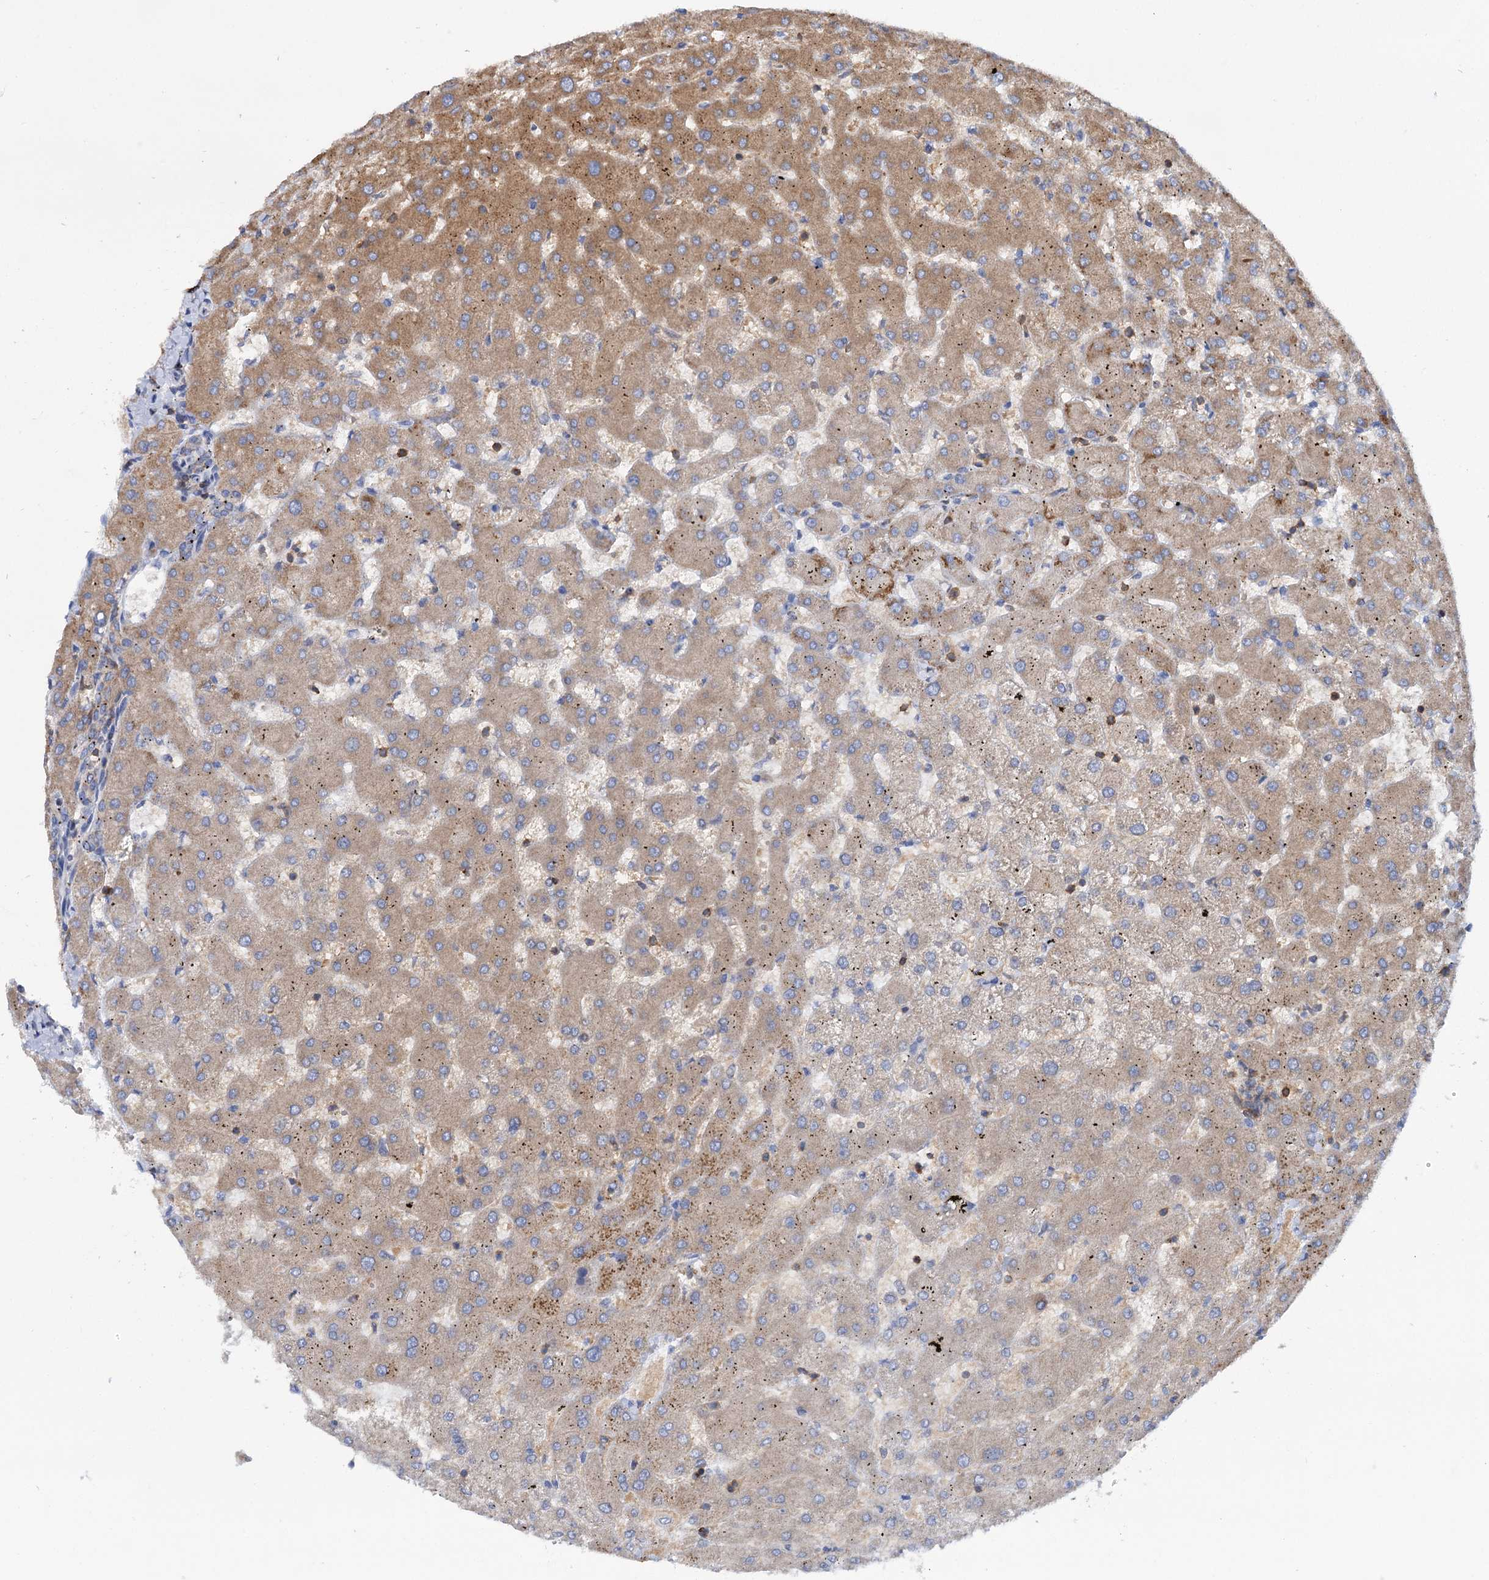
{"staining": {"intensity": "moderate", "quantity": ">75%", "location": "cytoplasmic/membranous"}, "tissue": "liver", "cell_type": "Cholangiocytes", "image_type": "normal", "snomed": [{"axis": "morphology", "description": "Normal tissue, NOS"}, {"axis": "topography", "description": "Liver"}], "caption": "IHC (DAB) staining of normal liver exhibits moderate cytoplasmic/membranous protein staining in approximately >75% of cholangiocytes. Using DAB (3,3'-diaminobenzidine) (brown) and hematoxylin (blue) stains, captured at high magnification using brightfield microscopy.", "gene": "UBASH3B", "patient": {"sex": "female", "age": 63}}